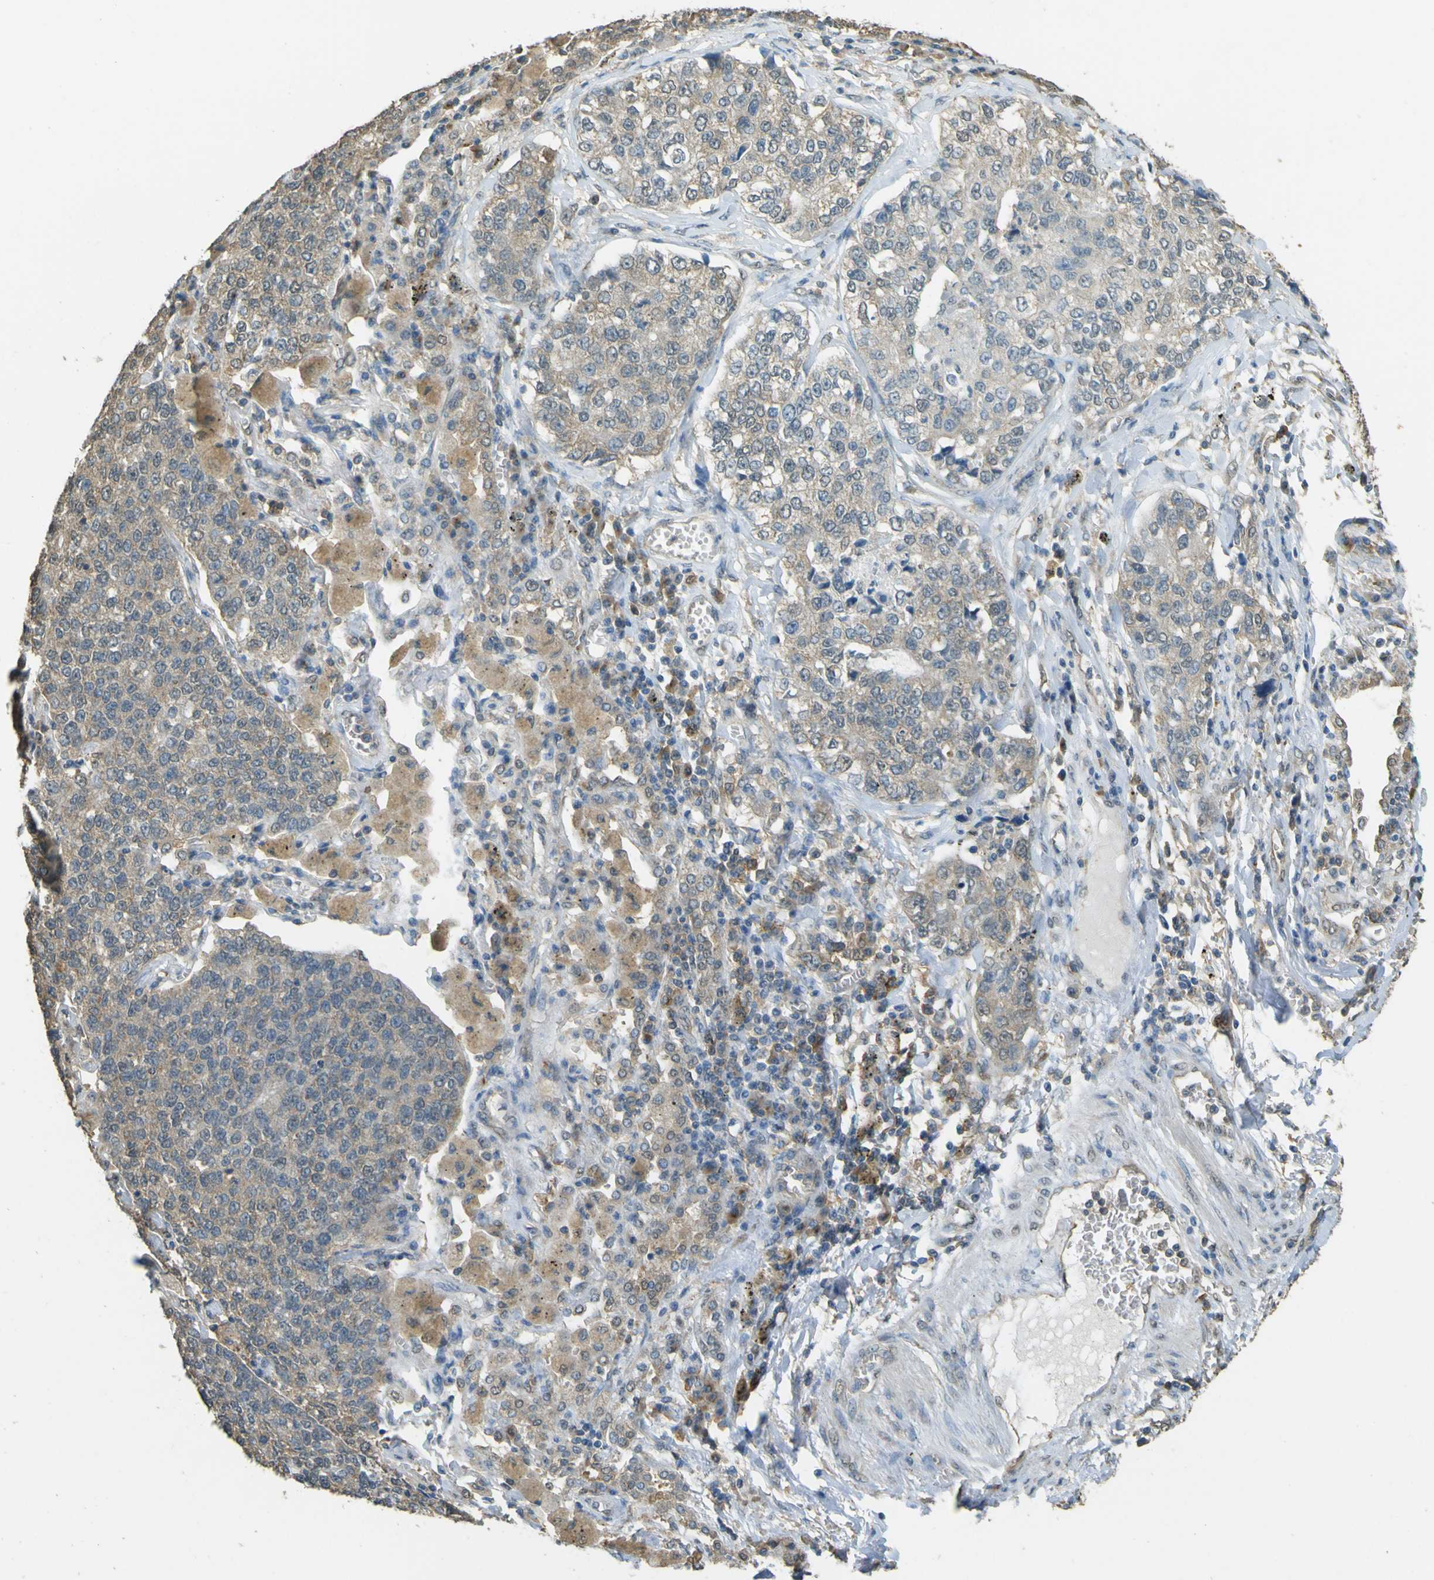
{"staining": {"intensity": "weak", "quantity": "25%-75%", "location": "cytoplasmic/membranous"}, "tissue": "lung cancer", "cell_type": "Tumor cells", "image_type": "cancer", "snomed": [{"axis": "morphology", "description": "Adenocarcinoma, NOS"}, {"axis": "topography", "description": "Lung"}], "caption": "Protein expression analysis of human lung adenocarcinoma reveals weak cytoplasmic/membranous positivity in approximately 25%-75% of tumor cells. (IHC, brightfield microscopy, high magnification).", "gene": "GOLGA1", "patient": {"sex": "male", "age": 49}}